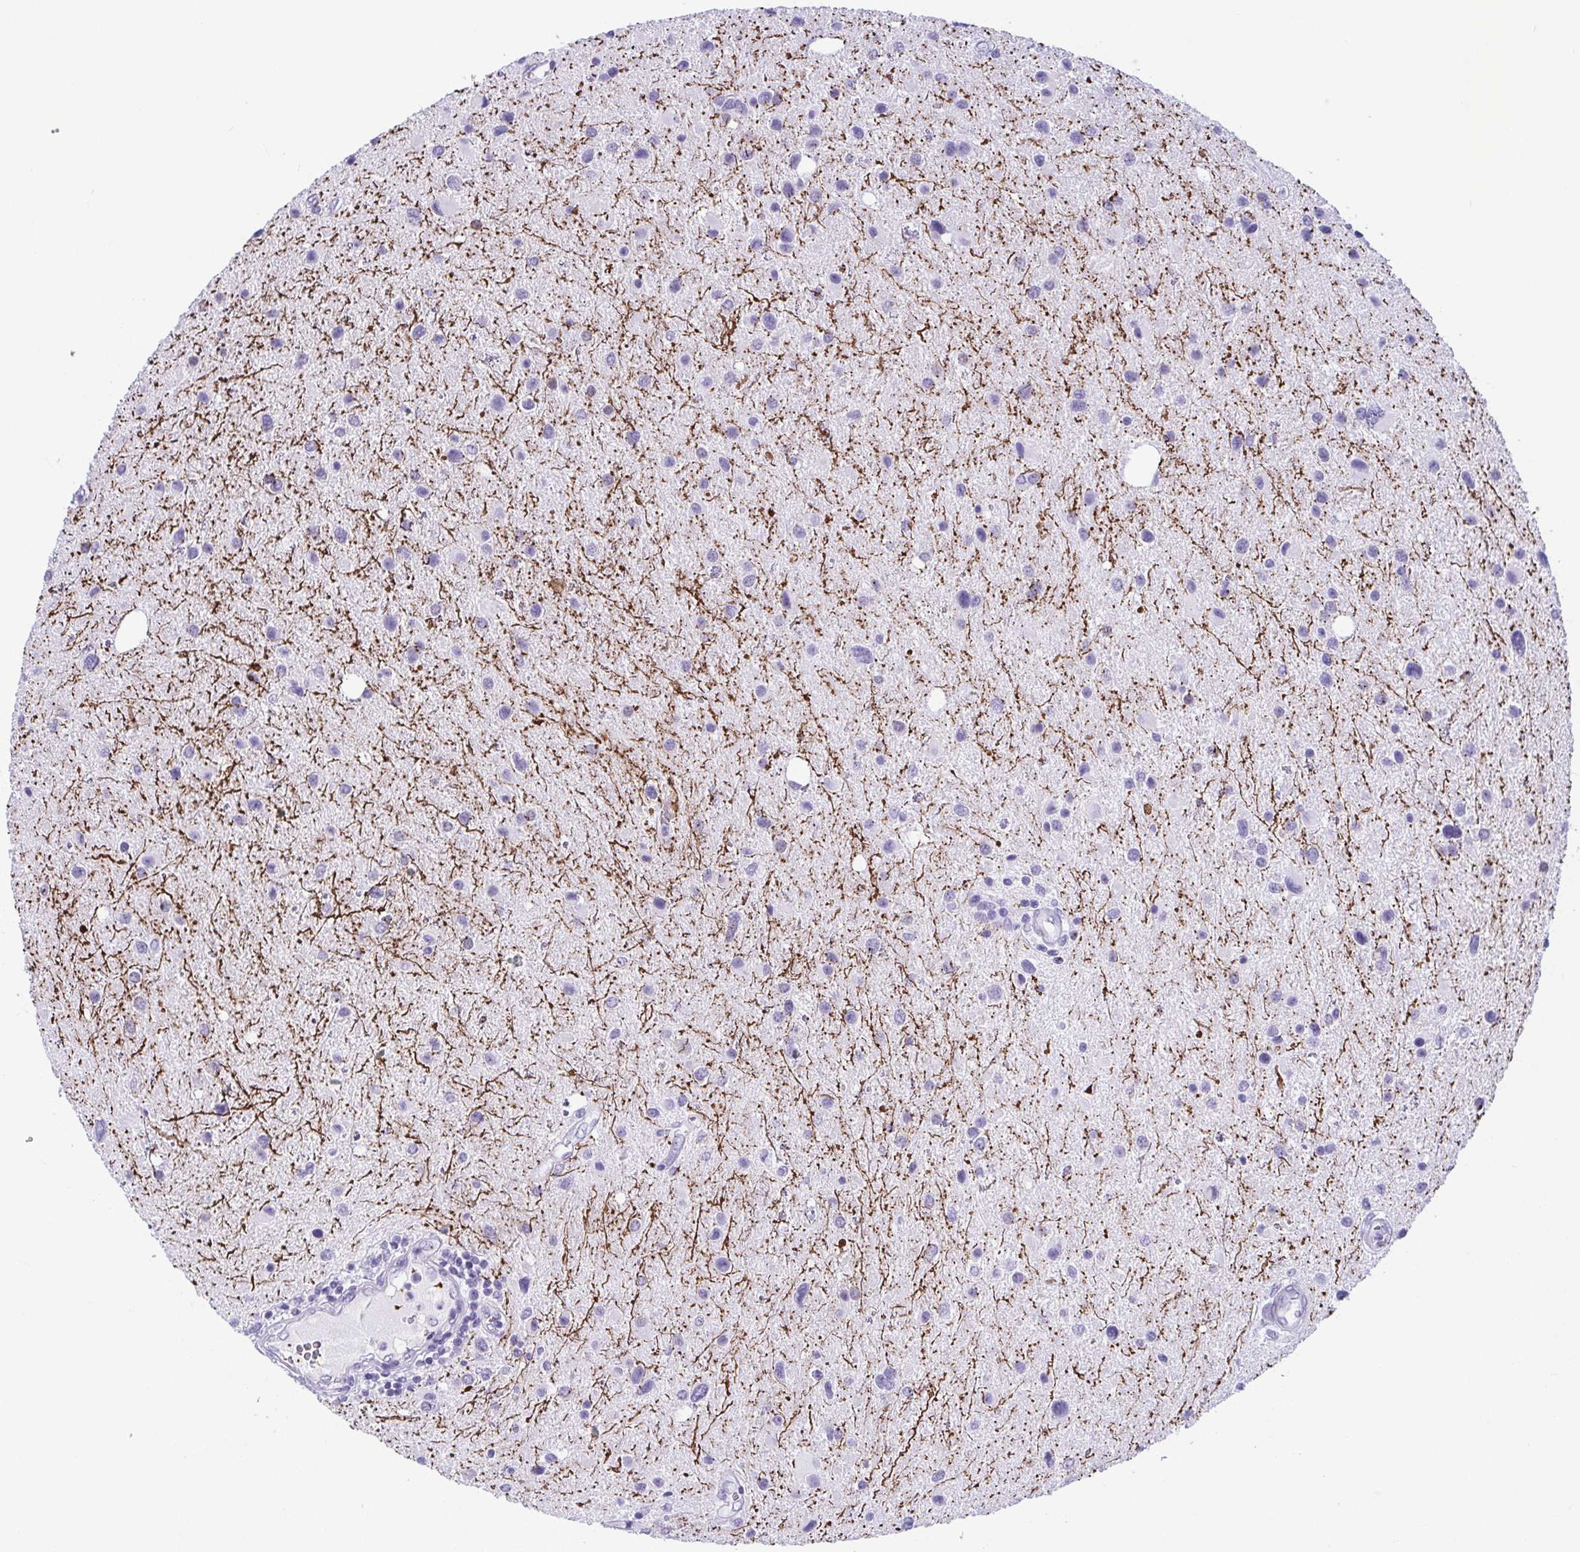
{"staining": {"intensity": "negative", "quantity": "none", "location": "none"}, "tissue": "glioma", "cell_type": "Tumor cells", "image_type": "cancer", "snomed": [{"axis": "morphology", "description": "Glioma, malignant, Low grade"}, {"axis": "topography", "description": "Brain"}], "caption": "This is an IHC histopathology image of malignant low-grade glioma. There is no positivity in tumor cells.", "gene": "TCEAL3", "patient": {"sex": "female", "age": 32}}